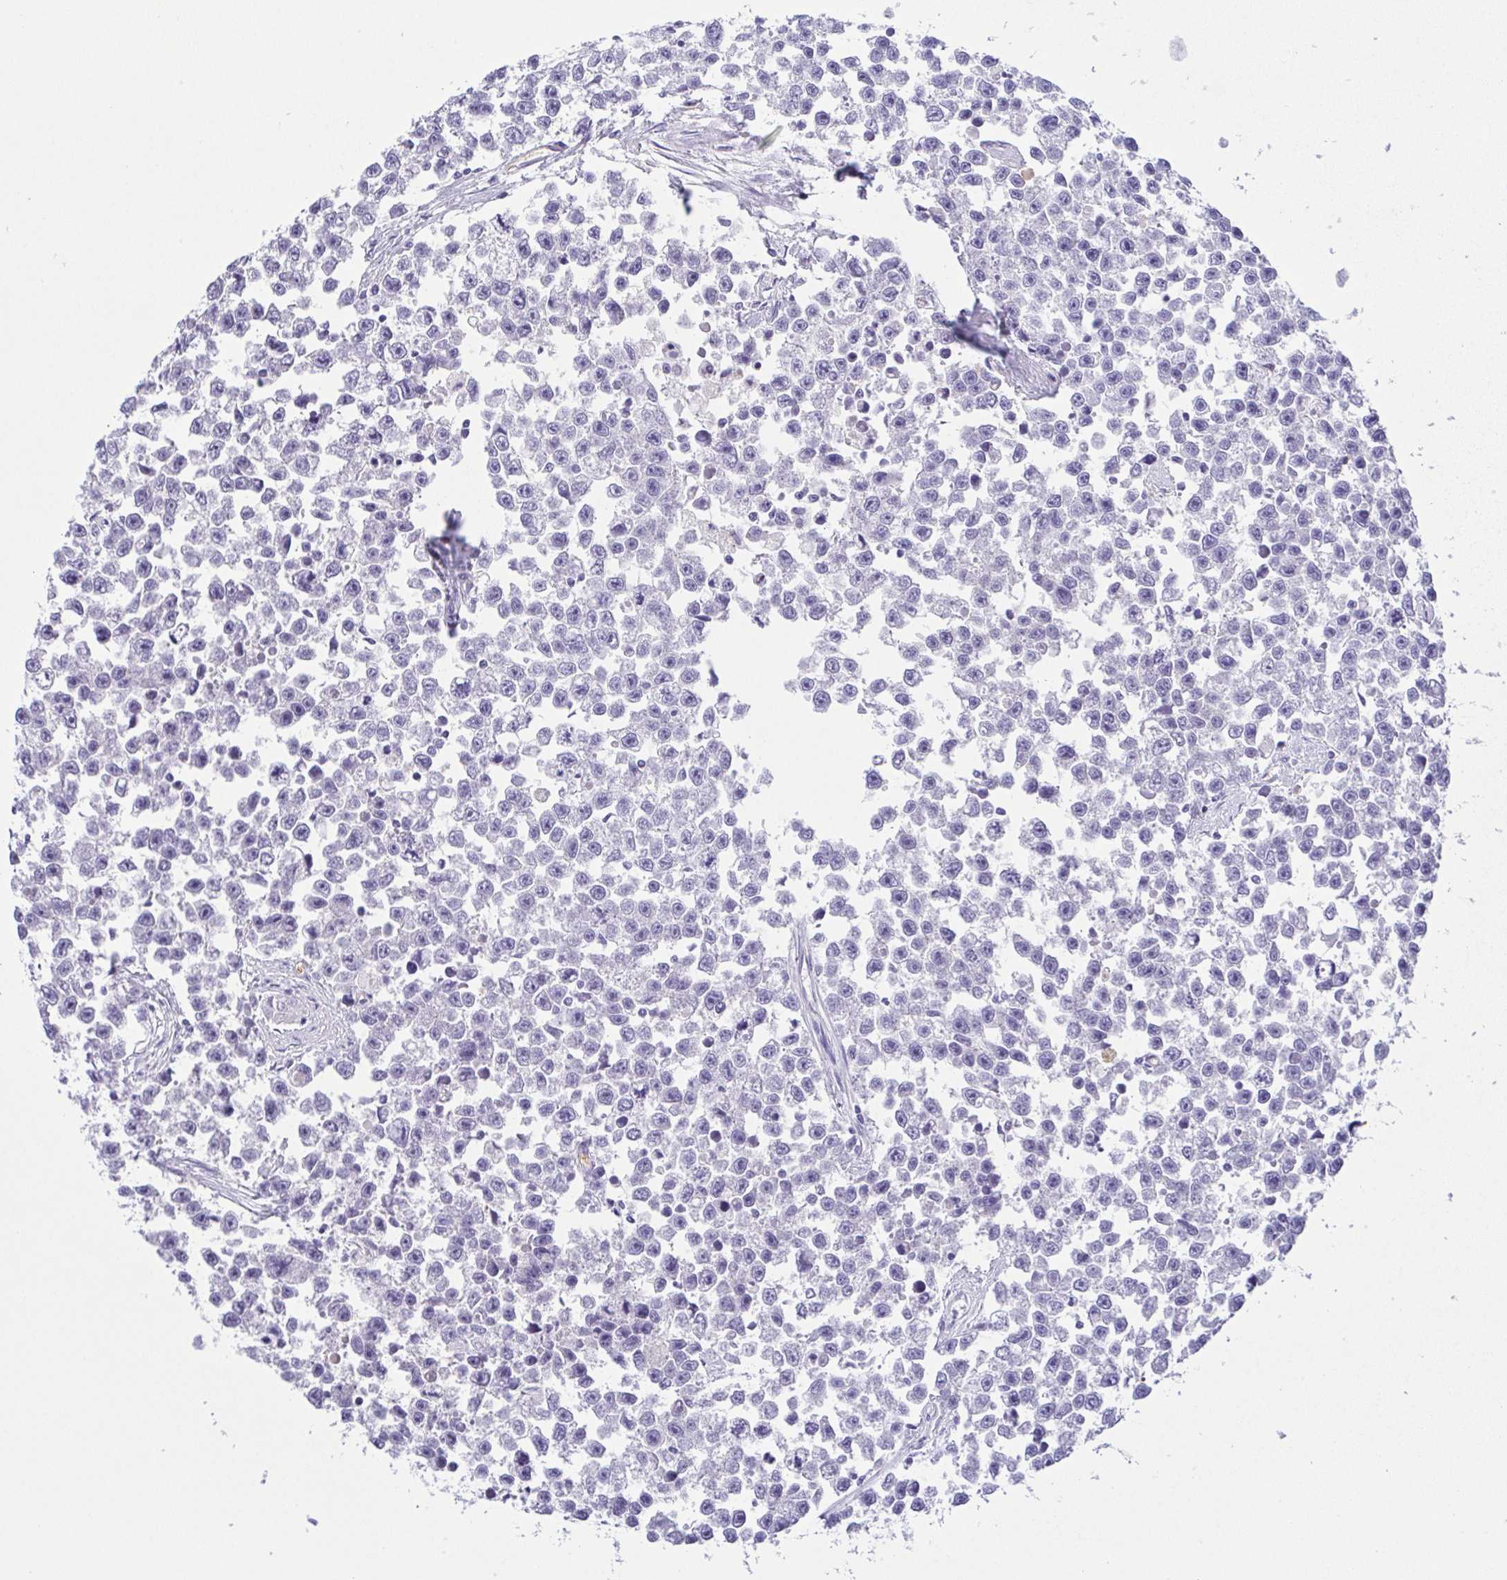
{"staining": {"intensity": "negative", "quantity": "none", "location": "none"}, "tissue": "testis cancer", "cell_type": "Tumor cells", "image_type": "cancer", "snomed": [{"axis": "morphology", "description": "Seminoma, NOS"}, {"axis": "topography", "description": "Testis"}], "caption": "The immunohistochemistry image has no significant positivity in tumor cells of testis seminoma tissue.", "gene": "EPB42", "patient": {"sex": "male", "age": 26}}